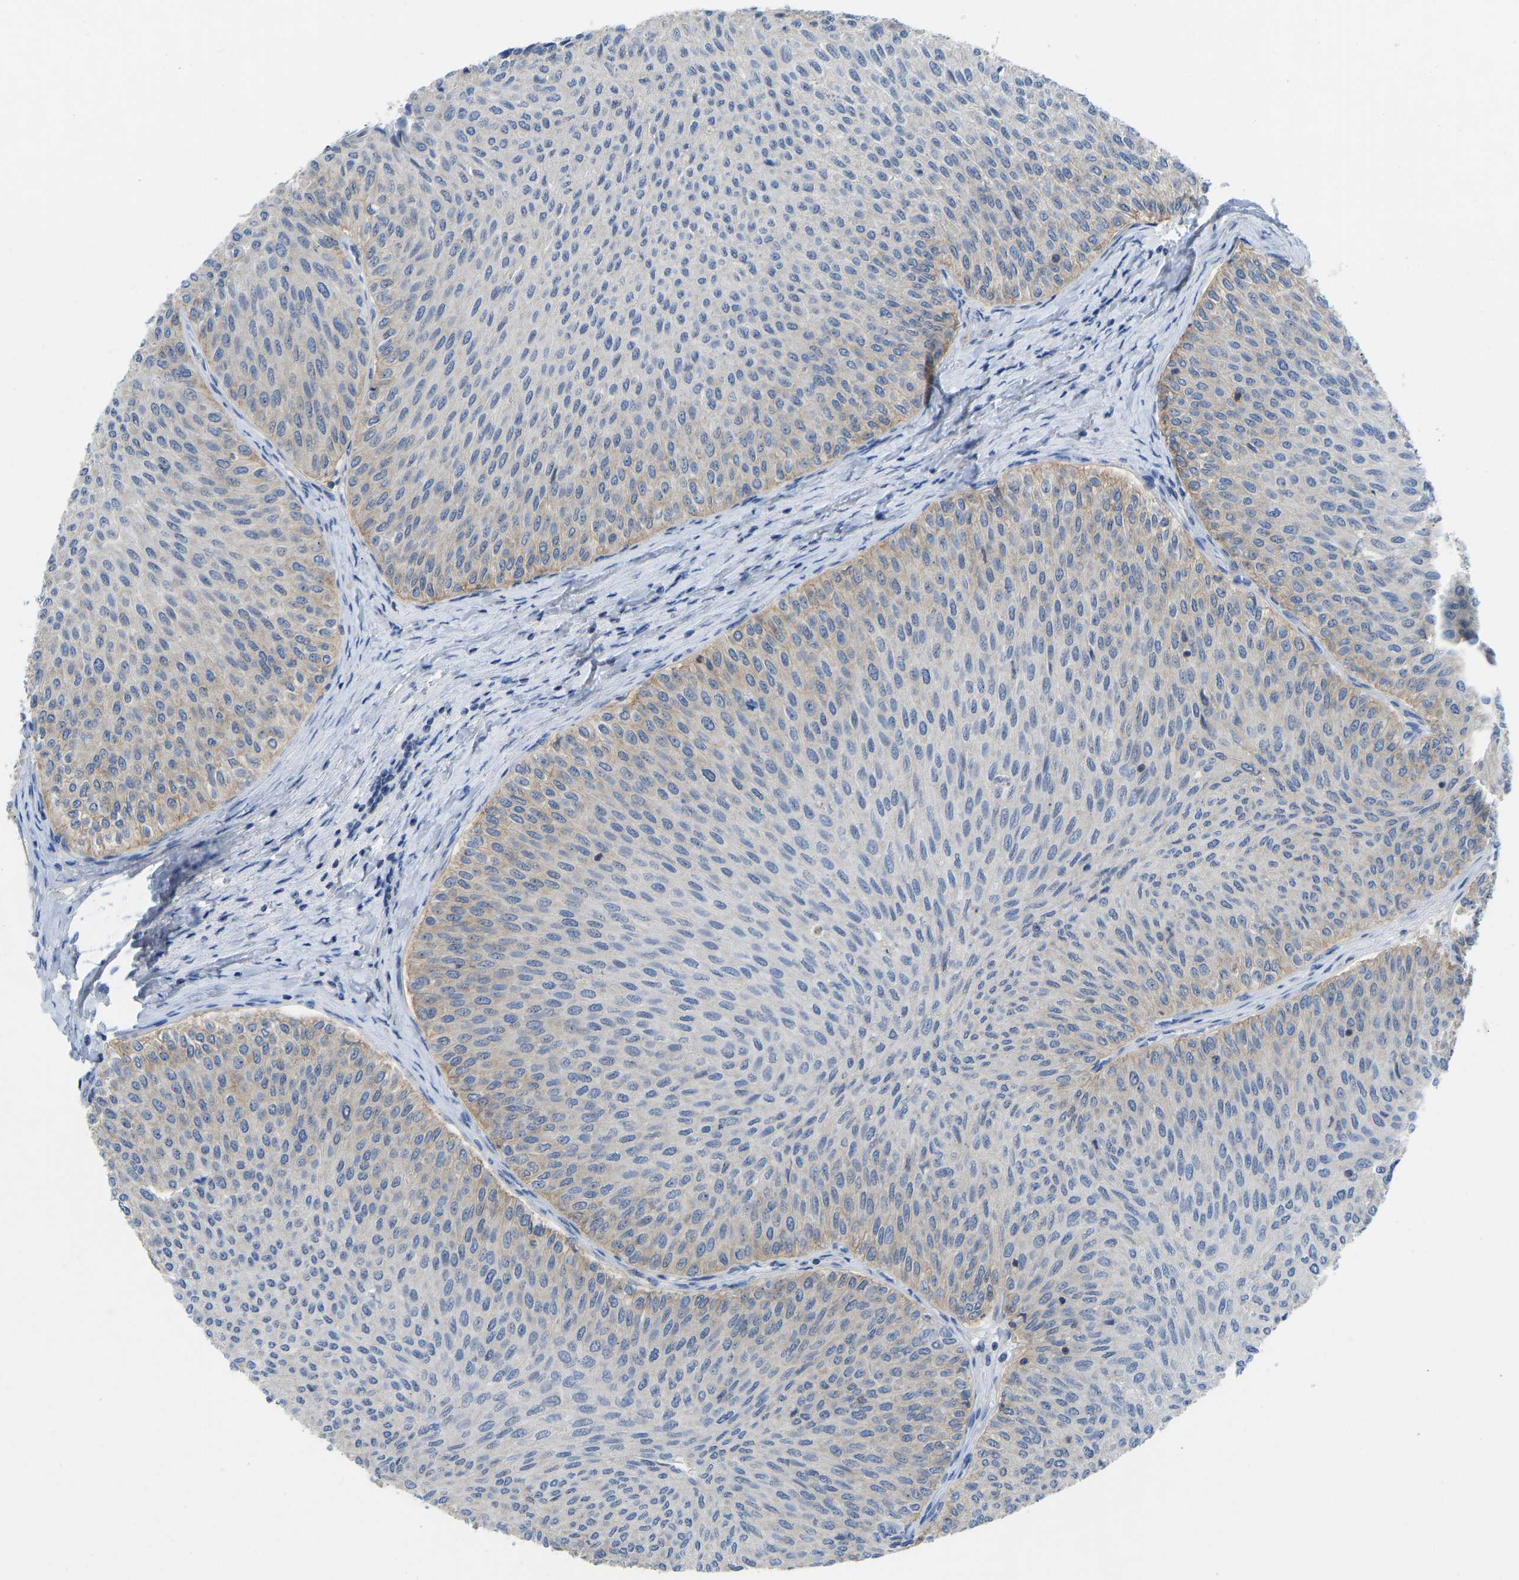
{"staining": {"intensity": "moderate", "quantity": "<25%", "location": "cytoplasmic/membranous"}, "tissue": "urothelial cancer", "cell_type": "Tumor cells", "image_type": "cancer", "snomed": [{"axis": "morphology", "description": "Urothelial carcinoma, Low grade"}, {"axis": "topography", "description": "Urinary bladder"}], "caption": "IHC histopathology image of neoplastic tissue: urothelial cancer stained using immunohistochemistry reveals low levels of moderate protein expression localized specifically in the cytoplasmic/membranous of tumor cells, appearing as a cytoplasmic/membranous brown color.", "gene": "NDRG3", "patient": {"sex": "male", "age": 78}}